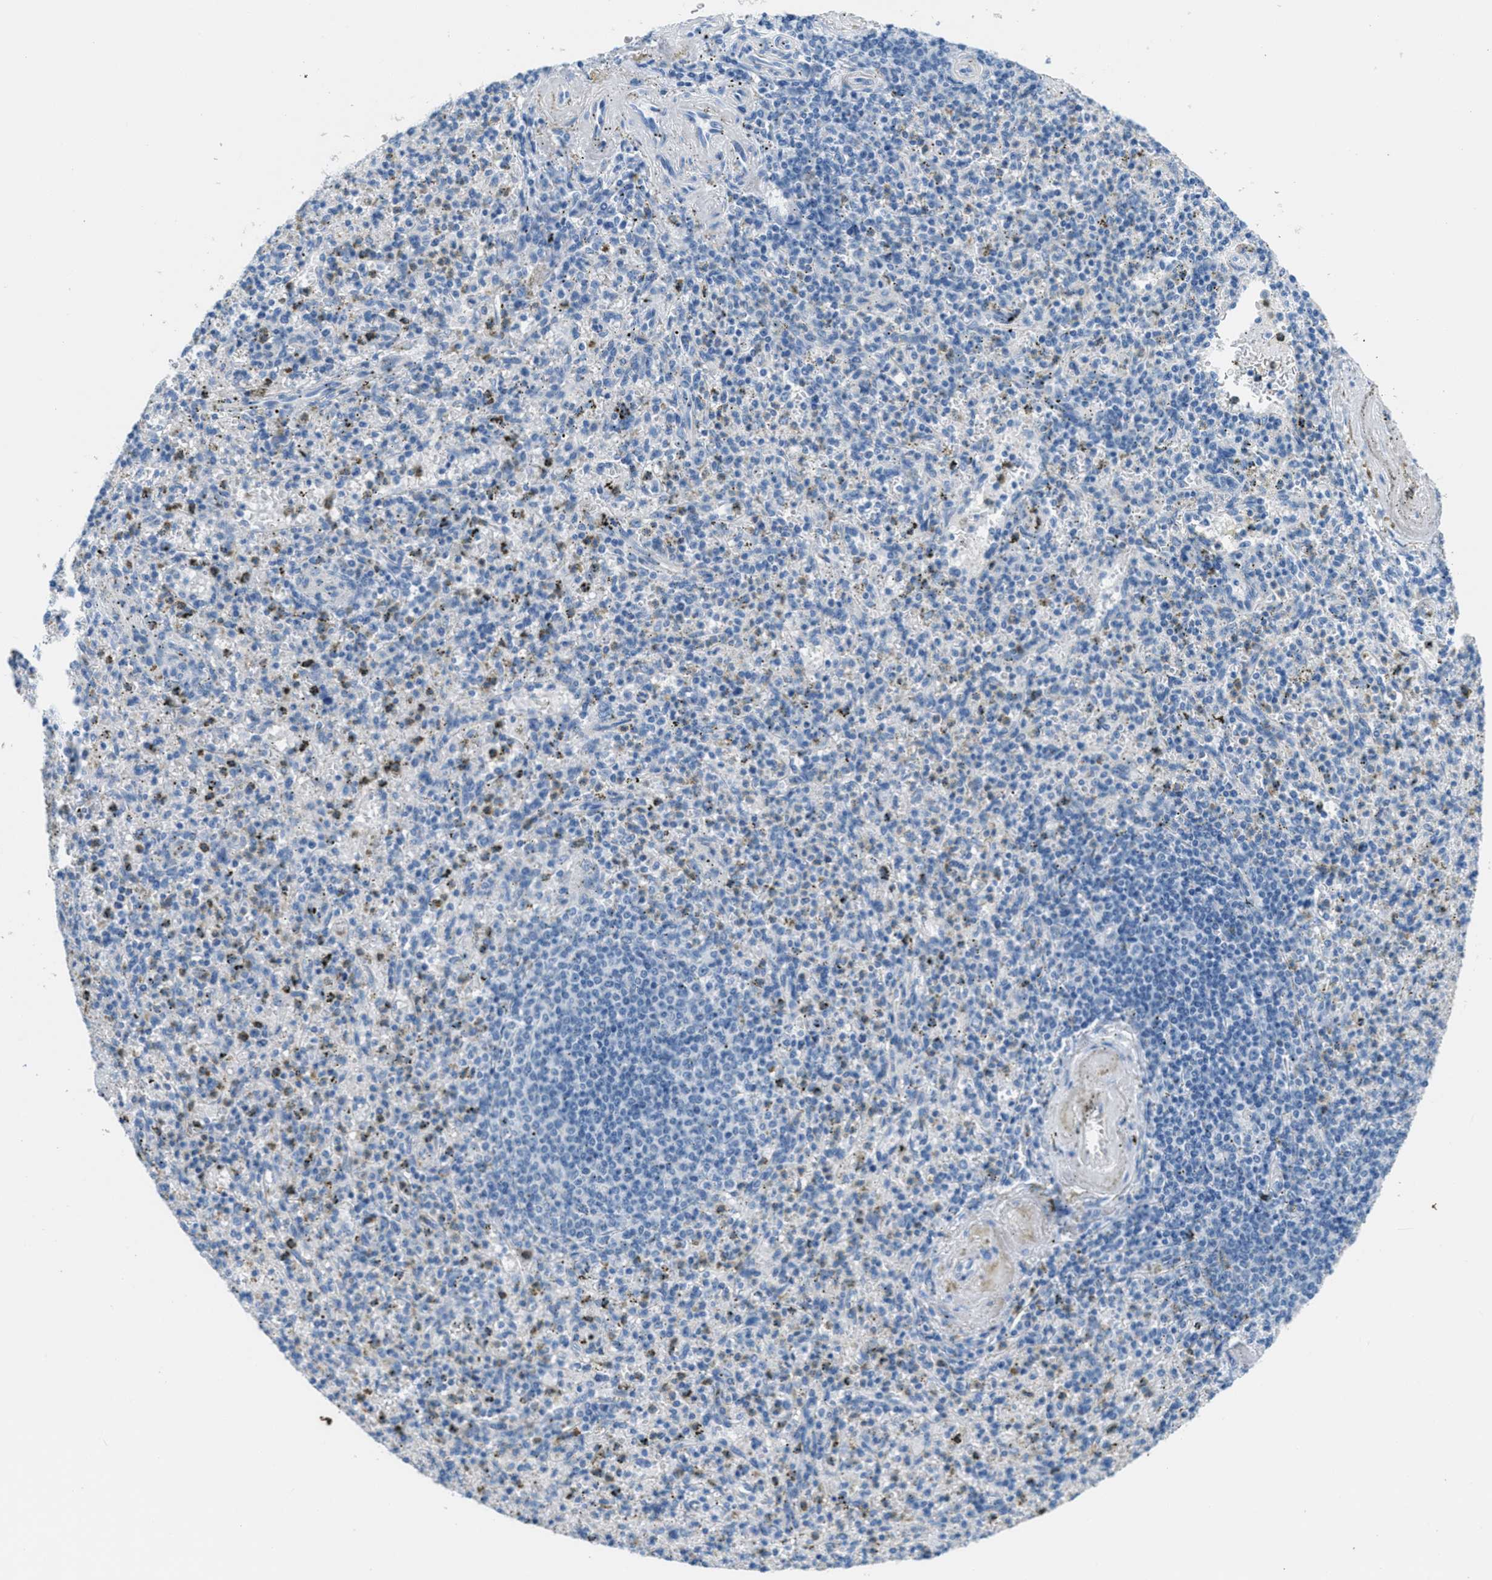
{"staining": {"intensity": "negative", "quantity": "none", "location": "none"}, "tissue": "spleen", "cell_type": "Cells in red pulp", "image_type": "normal", "snomed": [{"axis": "morphology", "description": "Normal tissue, NOS"}, {"axis": "topography", "description": "Spleen"}], "caption": "DAB (3,3'-diaminobenzidine) immunohistochemical staining of benign human spleen reveals no significant staining in cells in red pulp. The staining was performed using DAB (3,3'-diaminobenzidine) to visualize the protein expression in brown, while the nuclei were stained in blue with hematoxylin (Magnification: 20x).", "gene": "MGARP", "patient": {"sex": "male", "age": 72}}